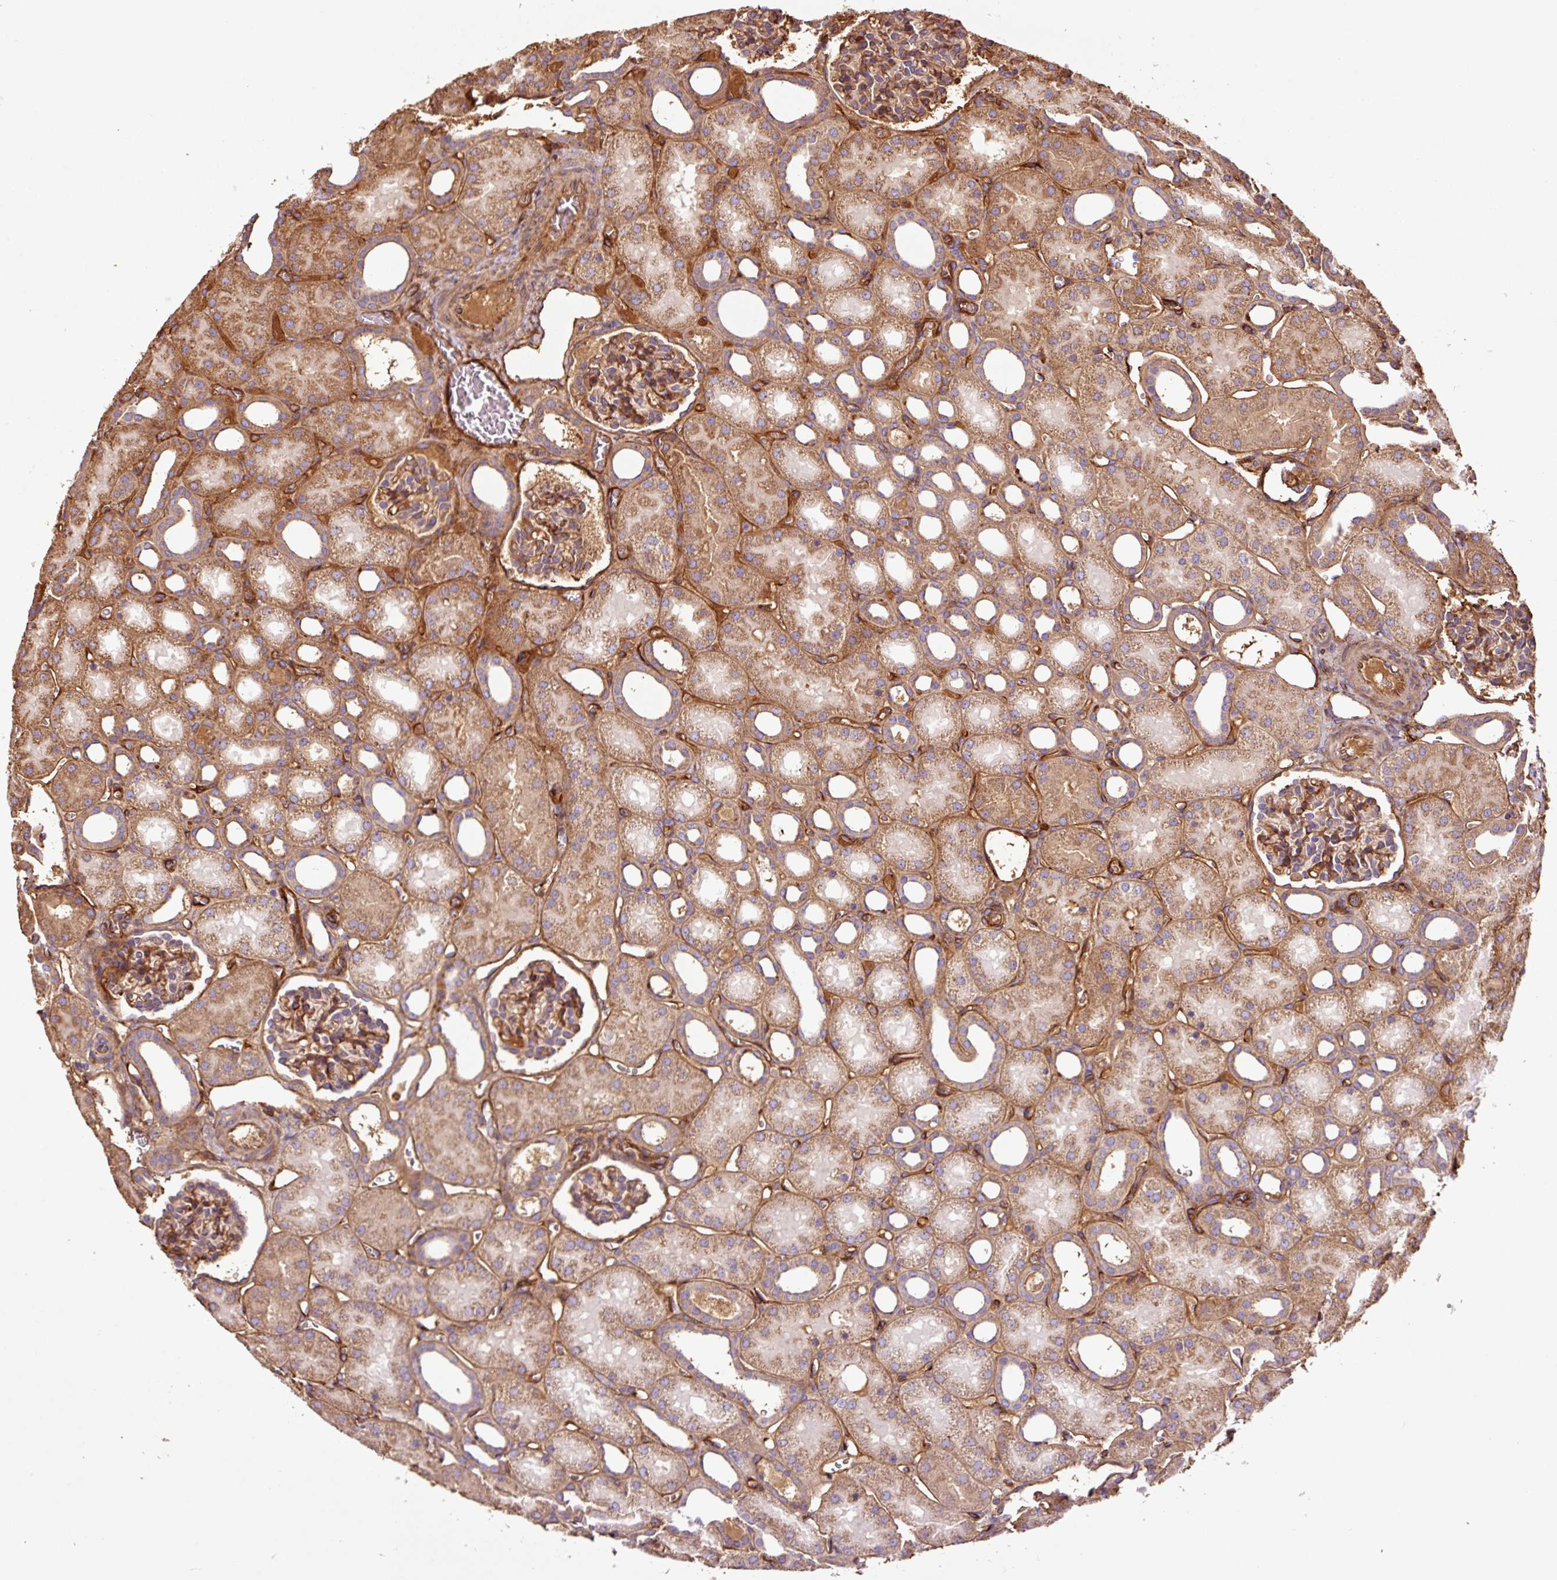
{"staining": {"intensity": "moderate", "quantity": ">75%", "location": "cytoplasmic/membranous"}, "tissue": "kidney", "cell_type": "Cells in glomeruli", "image_type": "normal", "snomed": [{"axis": "morphology", "description": "Normal tissue, NOS"}, {"axis": "topography", "description": "Kidney"}], "caption": "The photomicrograph shows staining of unremarkable kidney, revealing moderate cytoplasmic/membranous protein positivity (brown color) within cells in glomeruli.", "gene": "NID2", "patient": {"sex": "male", "age": 2}}